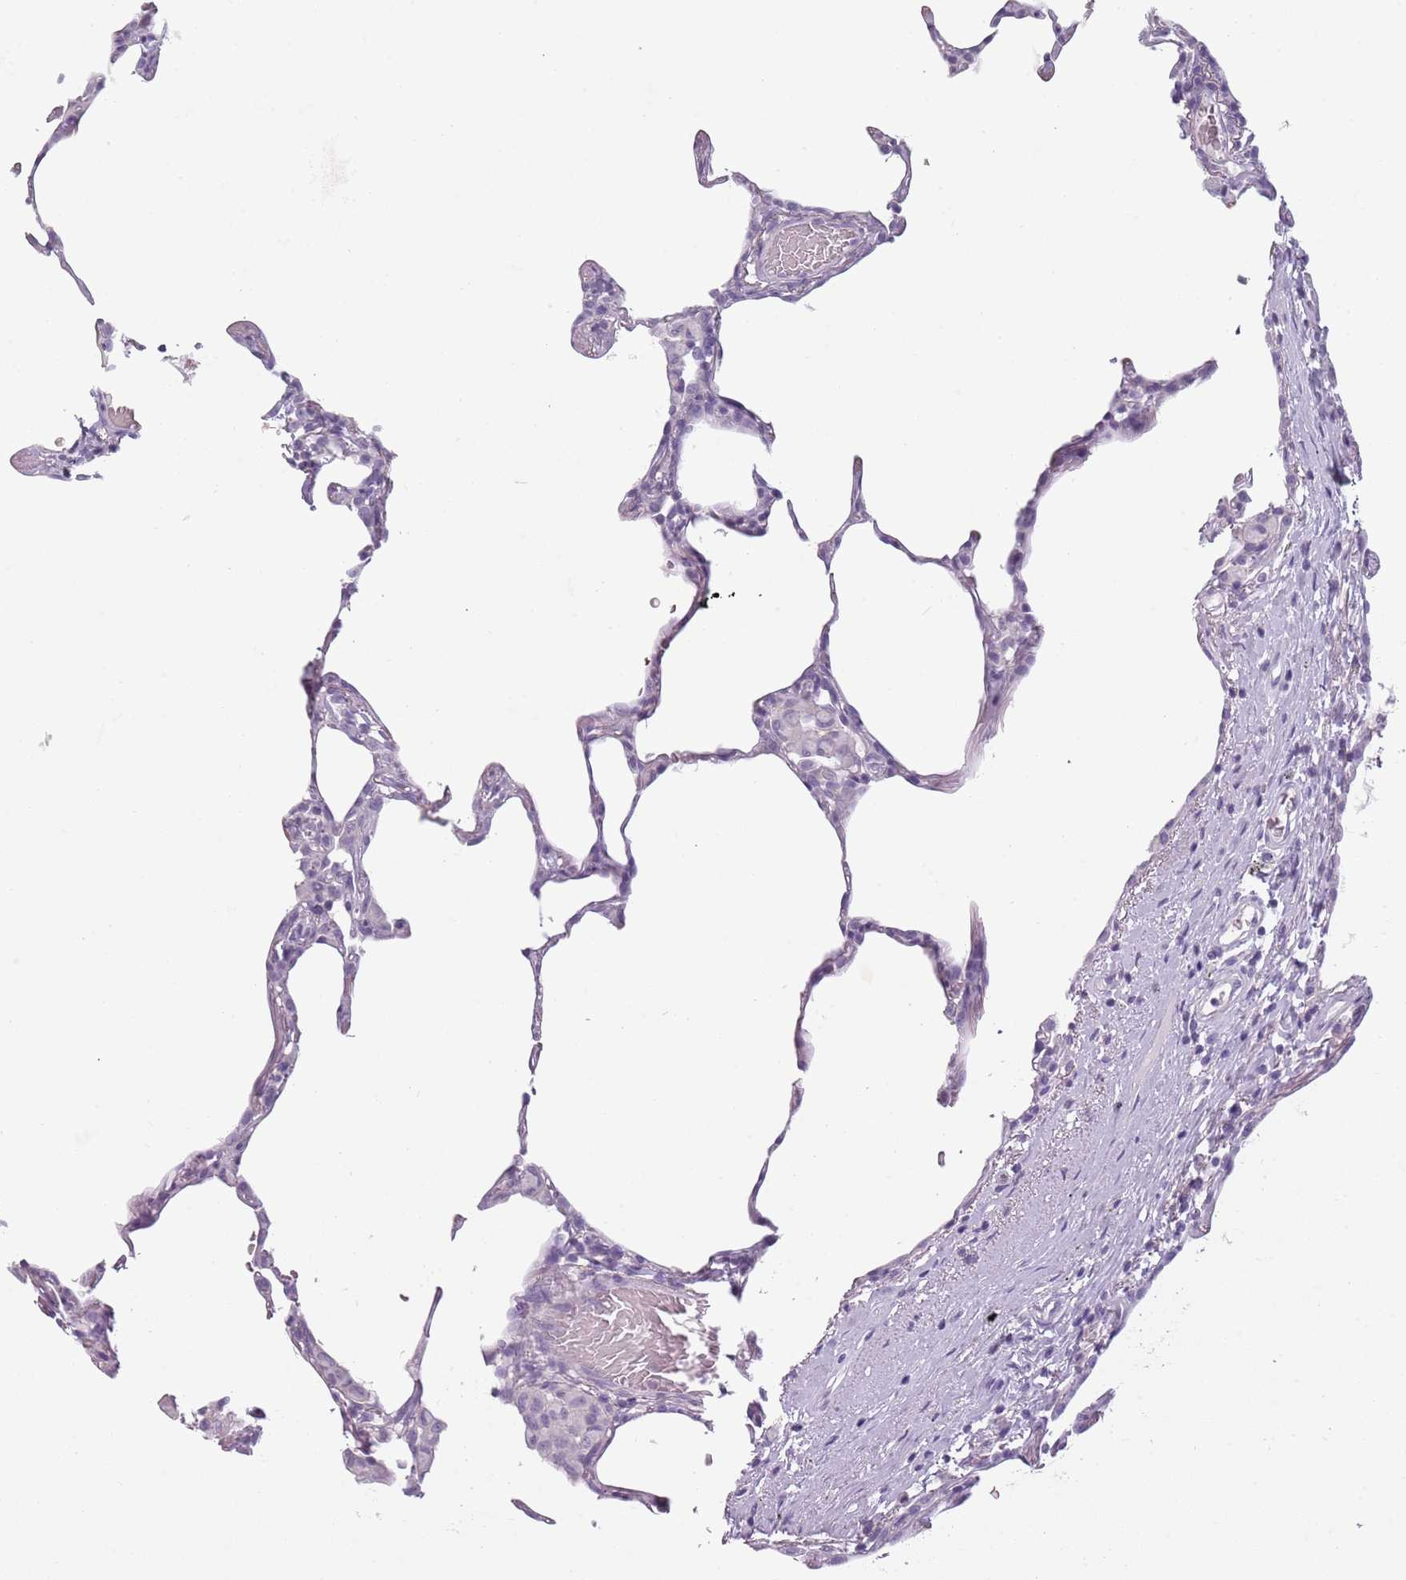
{"staining": {"intensity": "negative", "quantity": "none", "location": "none"}, "tissue": "lung", "cell_type": "Alveolar cells", "image_type": "normal", "snomed": [{"axis": "morphology", "description": "Normal tissue, NOS"}, {"axis": "topography", "description": "Lung"}], "caption": "Lung was stained to show a protein in brown. There is no significant expression in alveolar cells. Brightfield microscopy of immunohistochemistry (IHC) stained with DAB (3,3'-diaminobenzidine) (brown) and hematoxylin (blue), captured at high magnification.", "gene": "PIEZO1", "patient": {"sex": "female", "age": 57}}